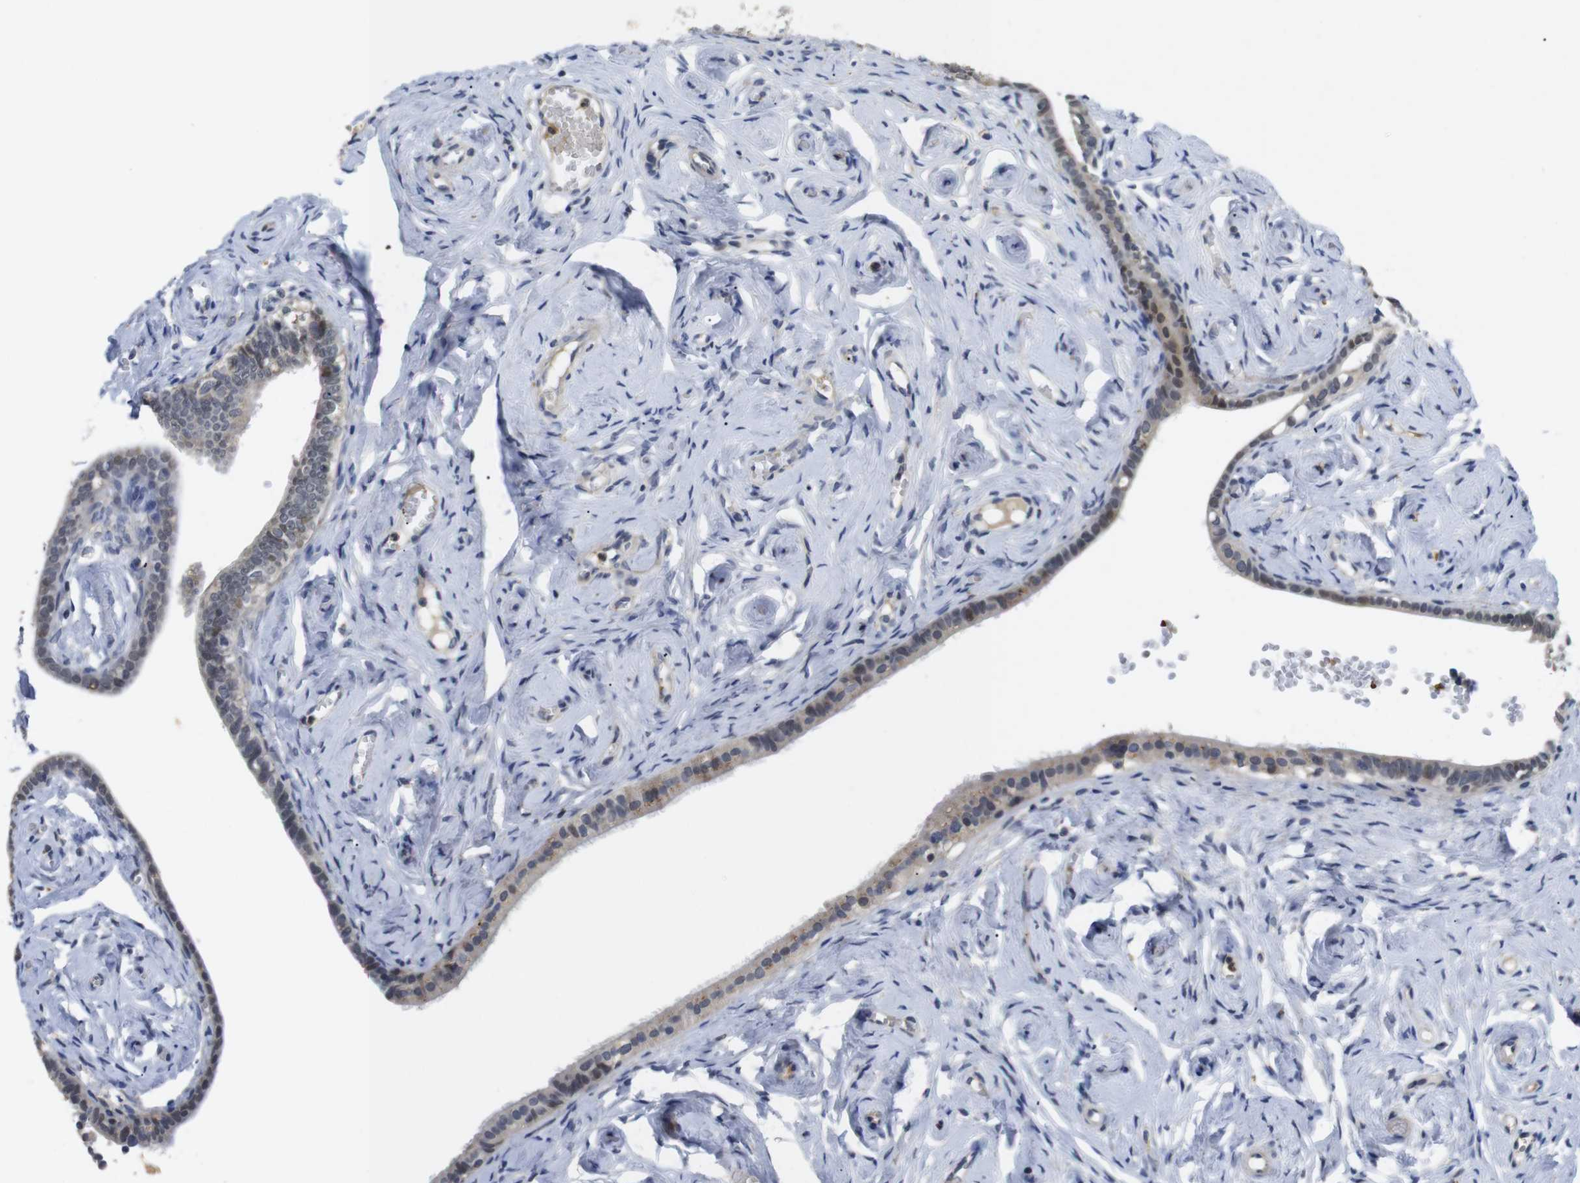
{"staining": {"intensity": "moderate", "quantity": "25%-75%", "location": "cytoplasmic/membranous,nuclear"}, "tissue": "fallopian tube", "cell_type": "Glandular cells", "image_type": "normal", "snomed": [{"axis": "morphology", "description": "Normal tissue, NOS"}, {"axis": "topography", "description": "Fallopian tube"}], "caption": "Immunohistochemical staining of unremarkable fallopian tube reveals 25%-75% levels of moderate cytoplasmic/membranous,nuclear protein staining in approximately 25%-75% of glandular cells. The staining was performed using DAB (3,3'-diaminobenzidine) to visualize the protein expression in brown, while the nuclei were stained in blue with hematoxylin (Magnification: 20x).", "gene": "FNTA", "patient": {"sex": "female", "age": 71}}